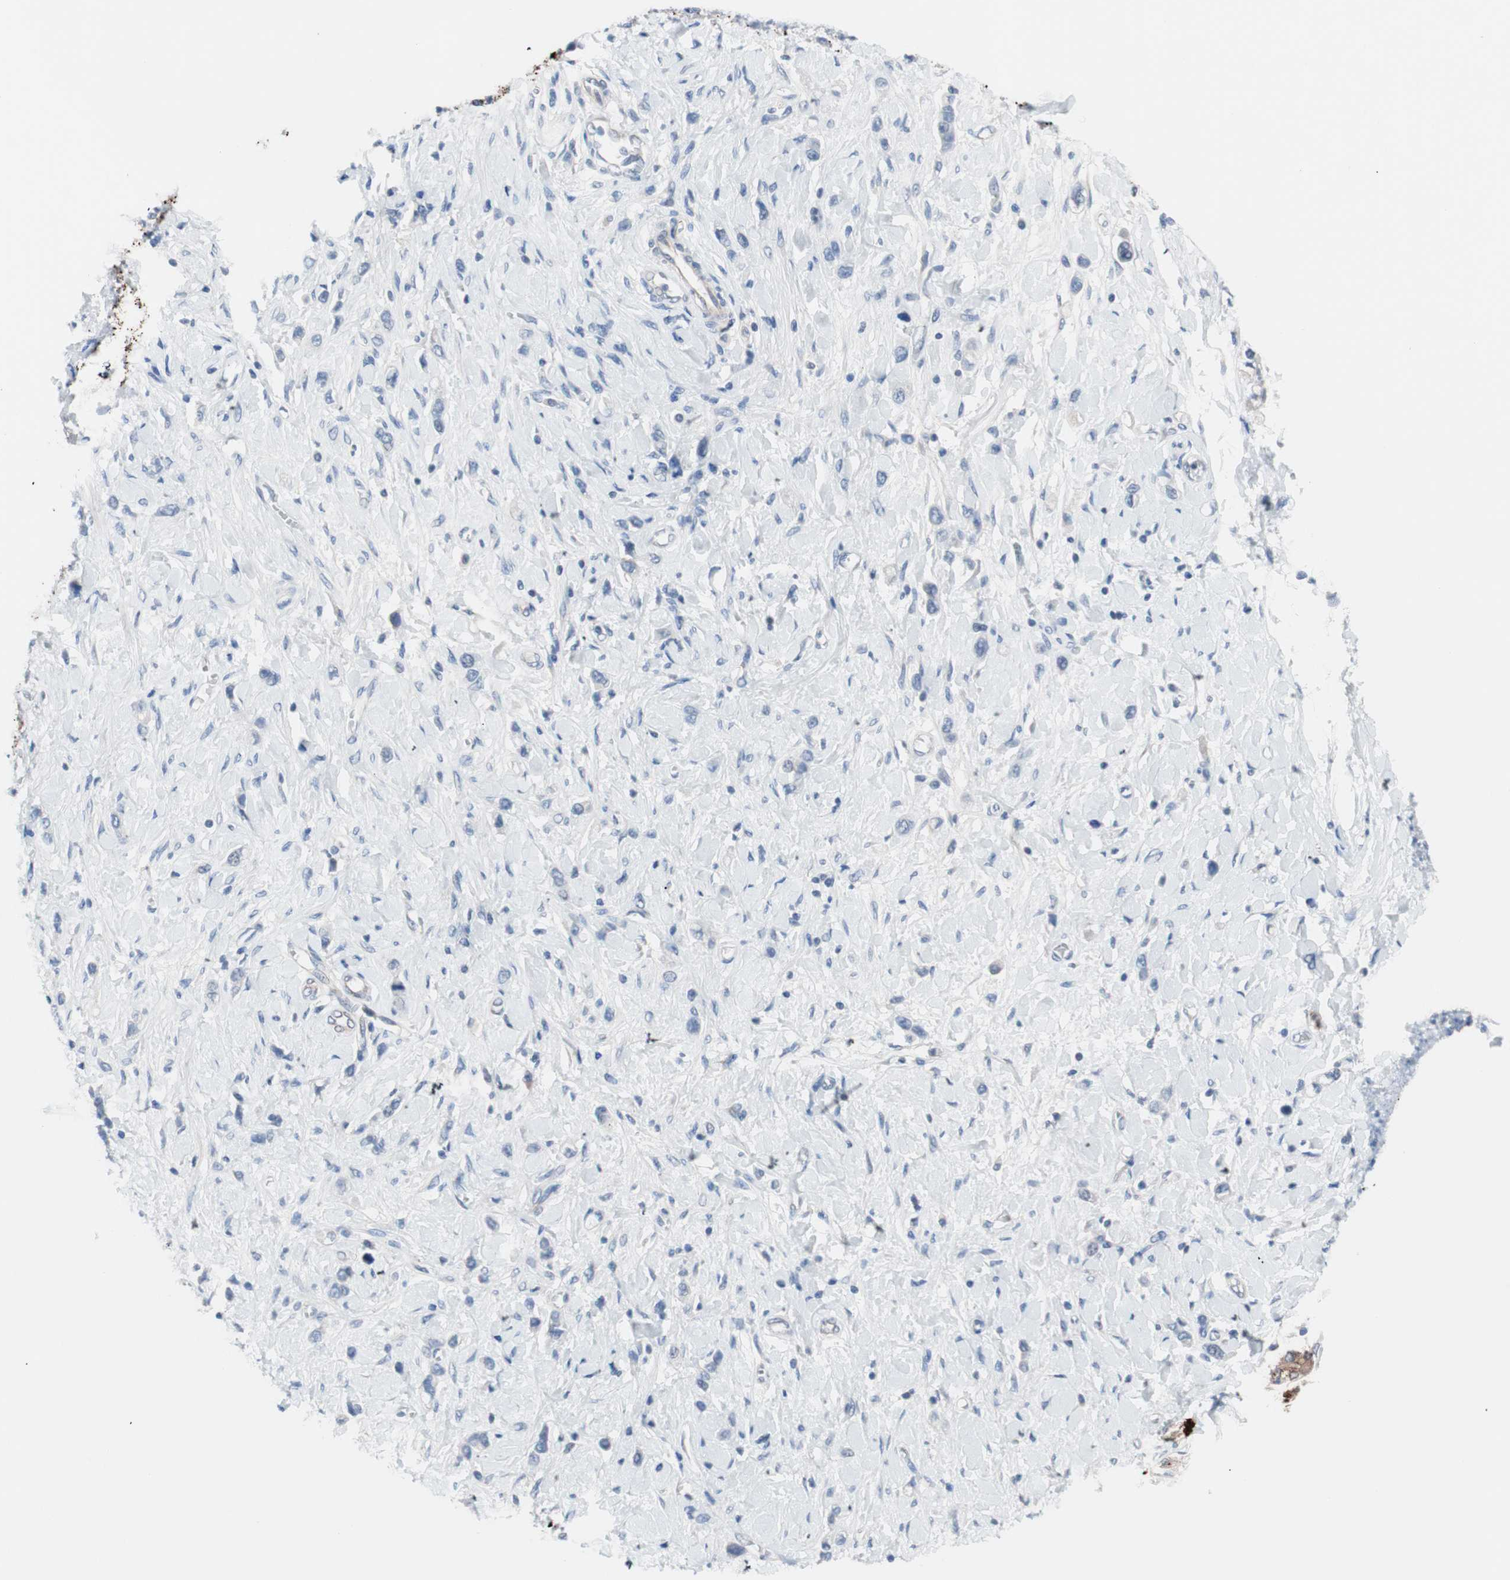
{"staining": {"intensity": "negative", "quantity": "none", "location": "none"}, "tissue": "stomach cancer", "cell_type": "Tumor cells", "image_type": "cancer", "snomed": [{"axis": "morphology", "description": "Normal tissue, NOS"}, {"axis": "morphology", "description": "Adenocarcinoma, NOS"}, {"axis": "topography", "description": "Stomach, upper"}, {"axis": "topography", "description": "Stomach"}], "caption": "DAB (3,3'-diaminobenzidine) immunohistochemical staining of stomach adenocarcinoma reveals no significant expression in tumor cells. The staining is performed using DAB brown chromogen with nuclei counter-stained in using hematoxylin.", "gene": "ULBP1", "patient": {"sex": "female", "age": 65}}